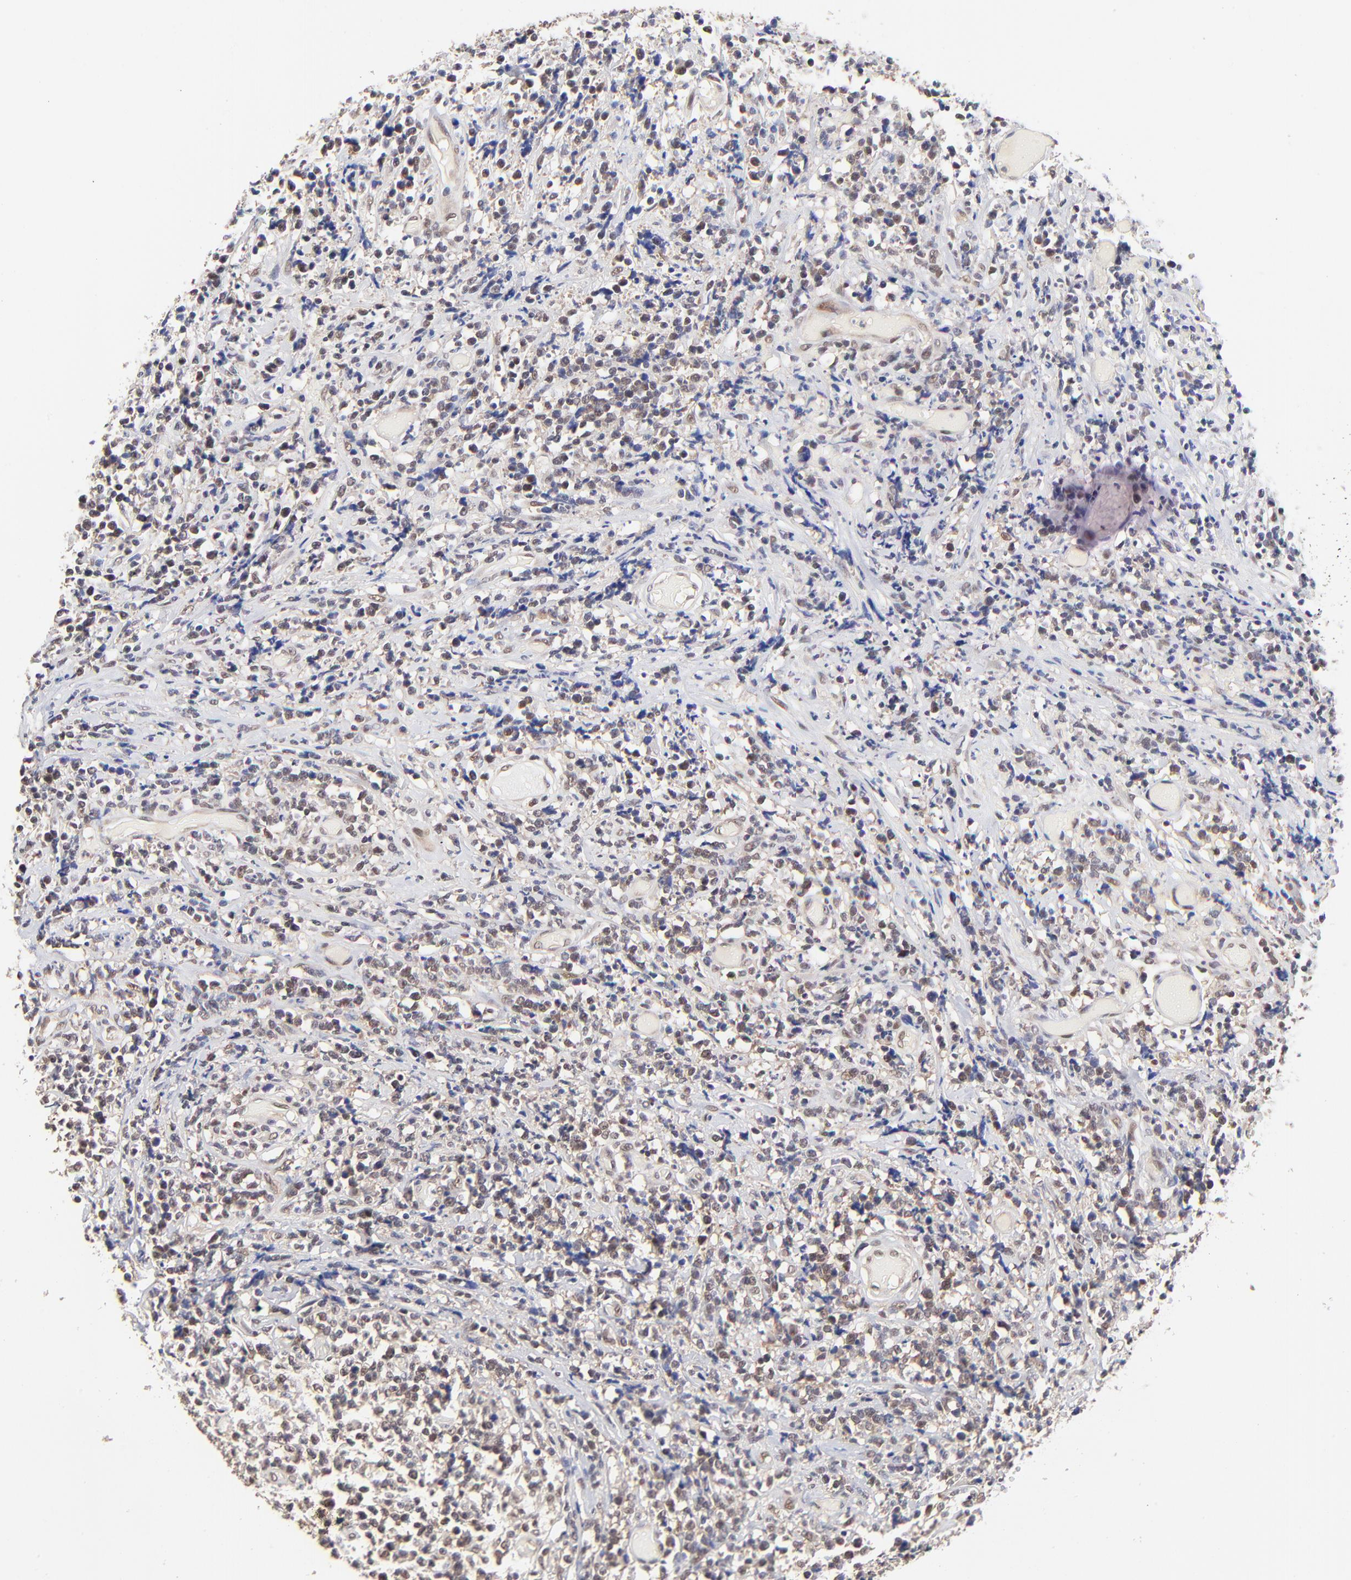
{"staining": {"intensity": "weak", "quantity": "<25%", "location": "nuclear"}, "tissue": "lymphoma", "cell_type": "Tumor cells", "image_type": "cancer", "snomed": [{"axis": "morphology", "description": "Malignant lymphoma, non-Hodgkin's type, High grade"}, {"axis": "topography", "description": "Colon"}], "caption": "This image is of lymphoma stained with immunohistochemistry (IHC) to label a protein in brown with the nuclei are counter-stained blue. There is no positivity in tumor cells.", "gene": "PSMC4", "patient": {"sex": "male", "age": 82}}